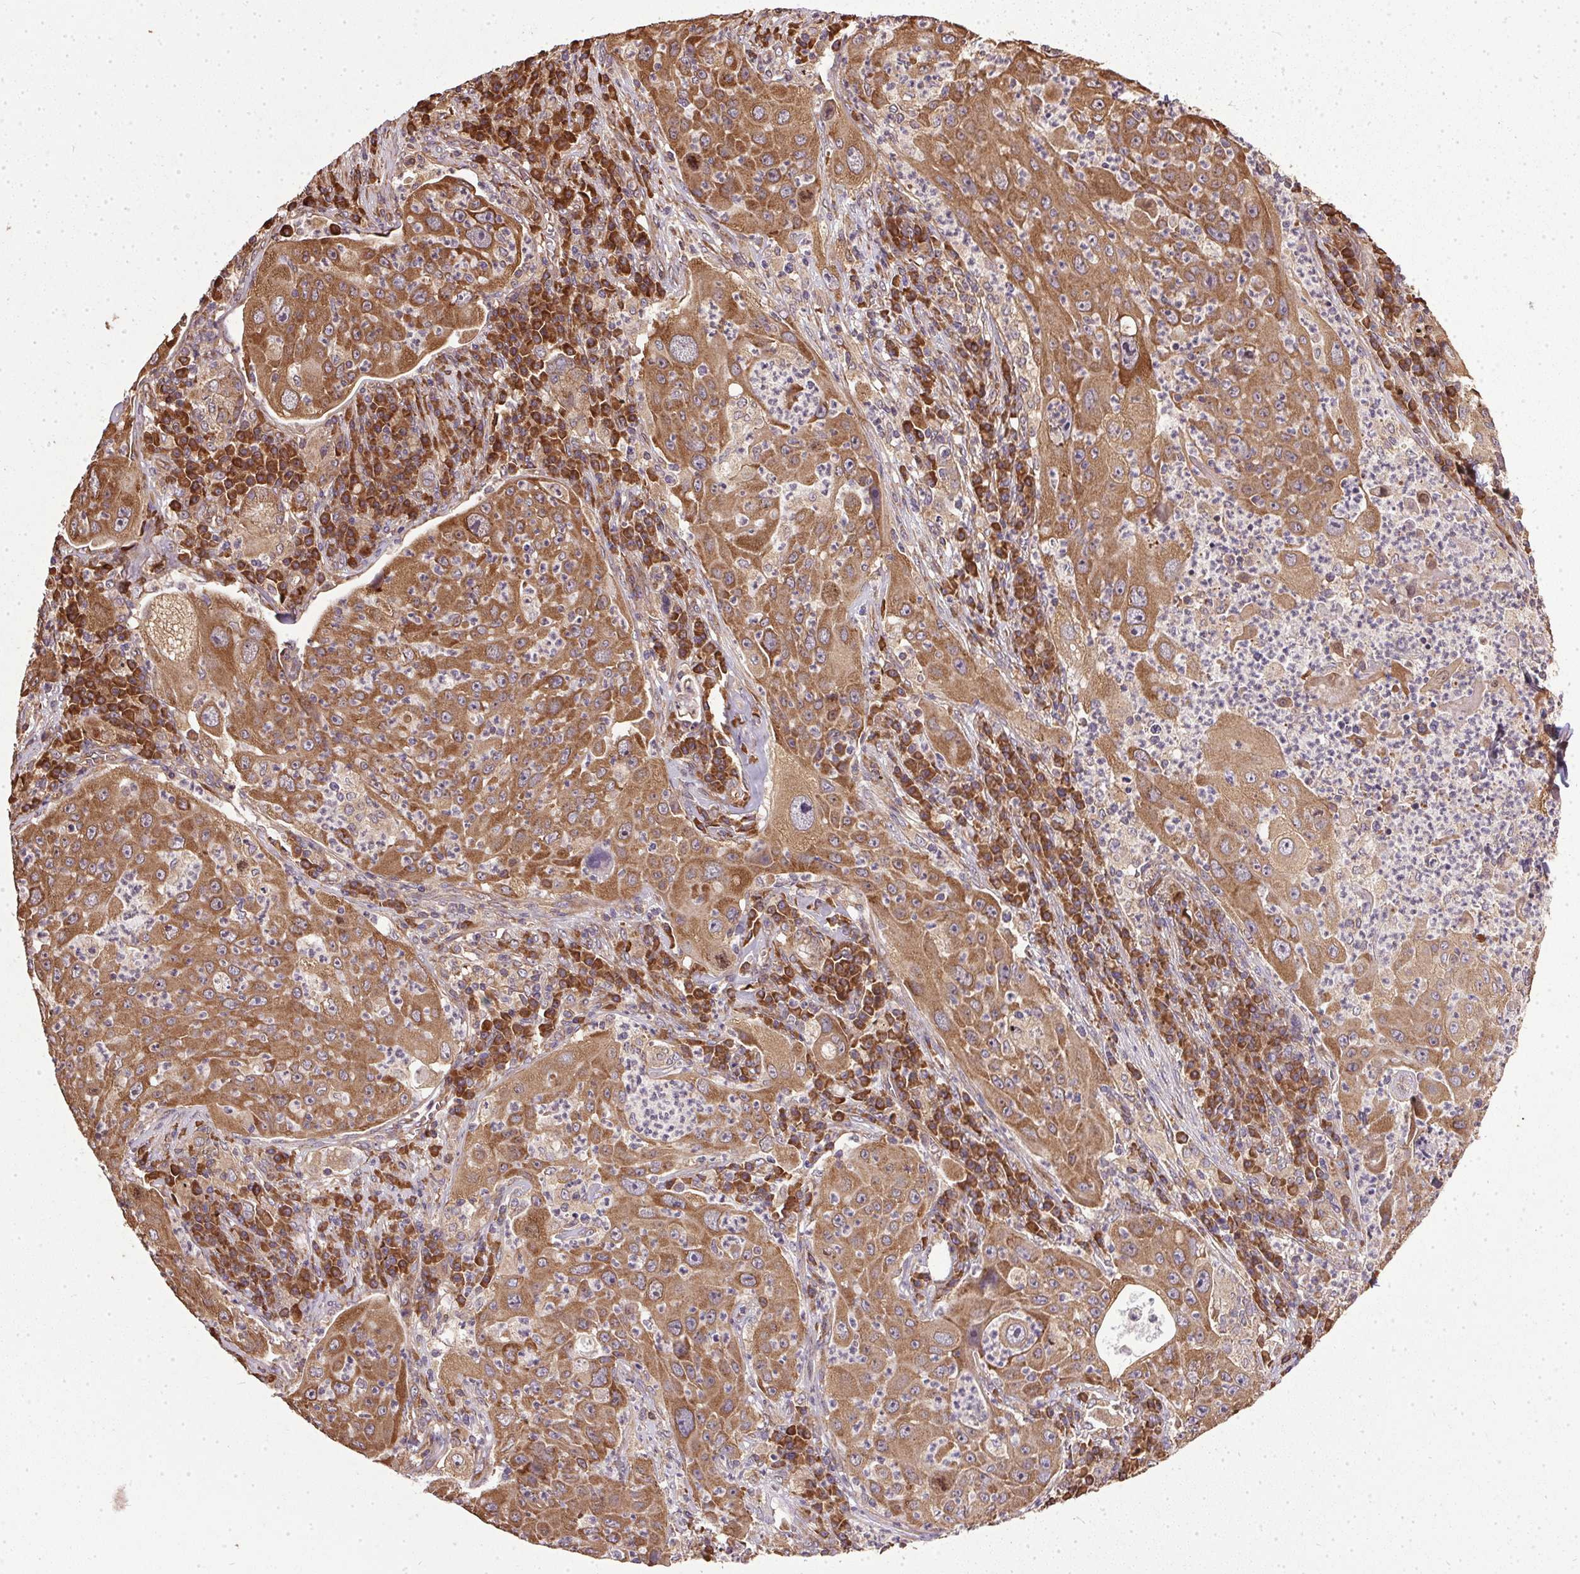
{"staining": {"intensity": "moderate", "quantity": ">75%", "location": "cytoplasmic/membranous"}, "tissue": "lung cancer", "cell_type": "Tumor cells", "image_type": "cancer", "snomed": [{"axis": "morphology", "description": "Squamous cell carcinoma, NOS"}, {"axis": "topography", "description": "Lung"}], "caption": "Protein positivity by immunohistochemistry (IHC) displays moderate cytoplasmic/membranous positivity in about >75% of tumor cells in lung cancer. (DAB (3,3'-diaminobenzidine) IHC with brightfield microscopy, high magnification).", "gene": "EIF2S1", "patient": {"sex": "female", "age": 59}}